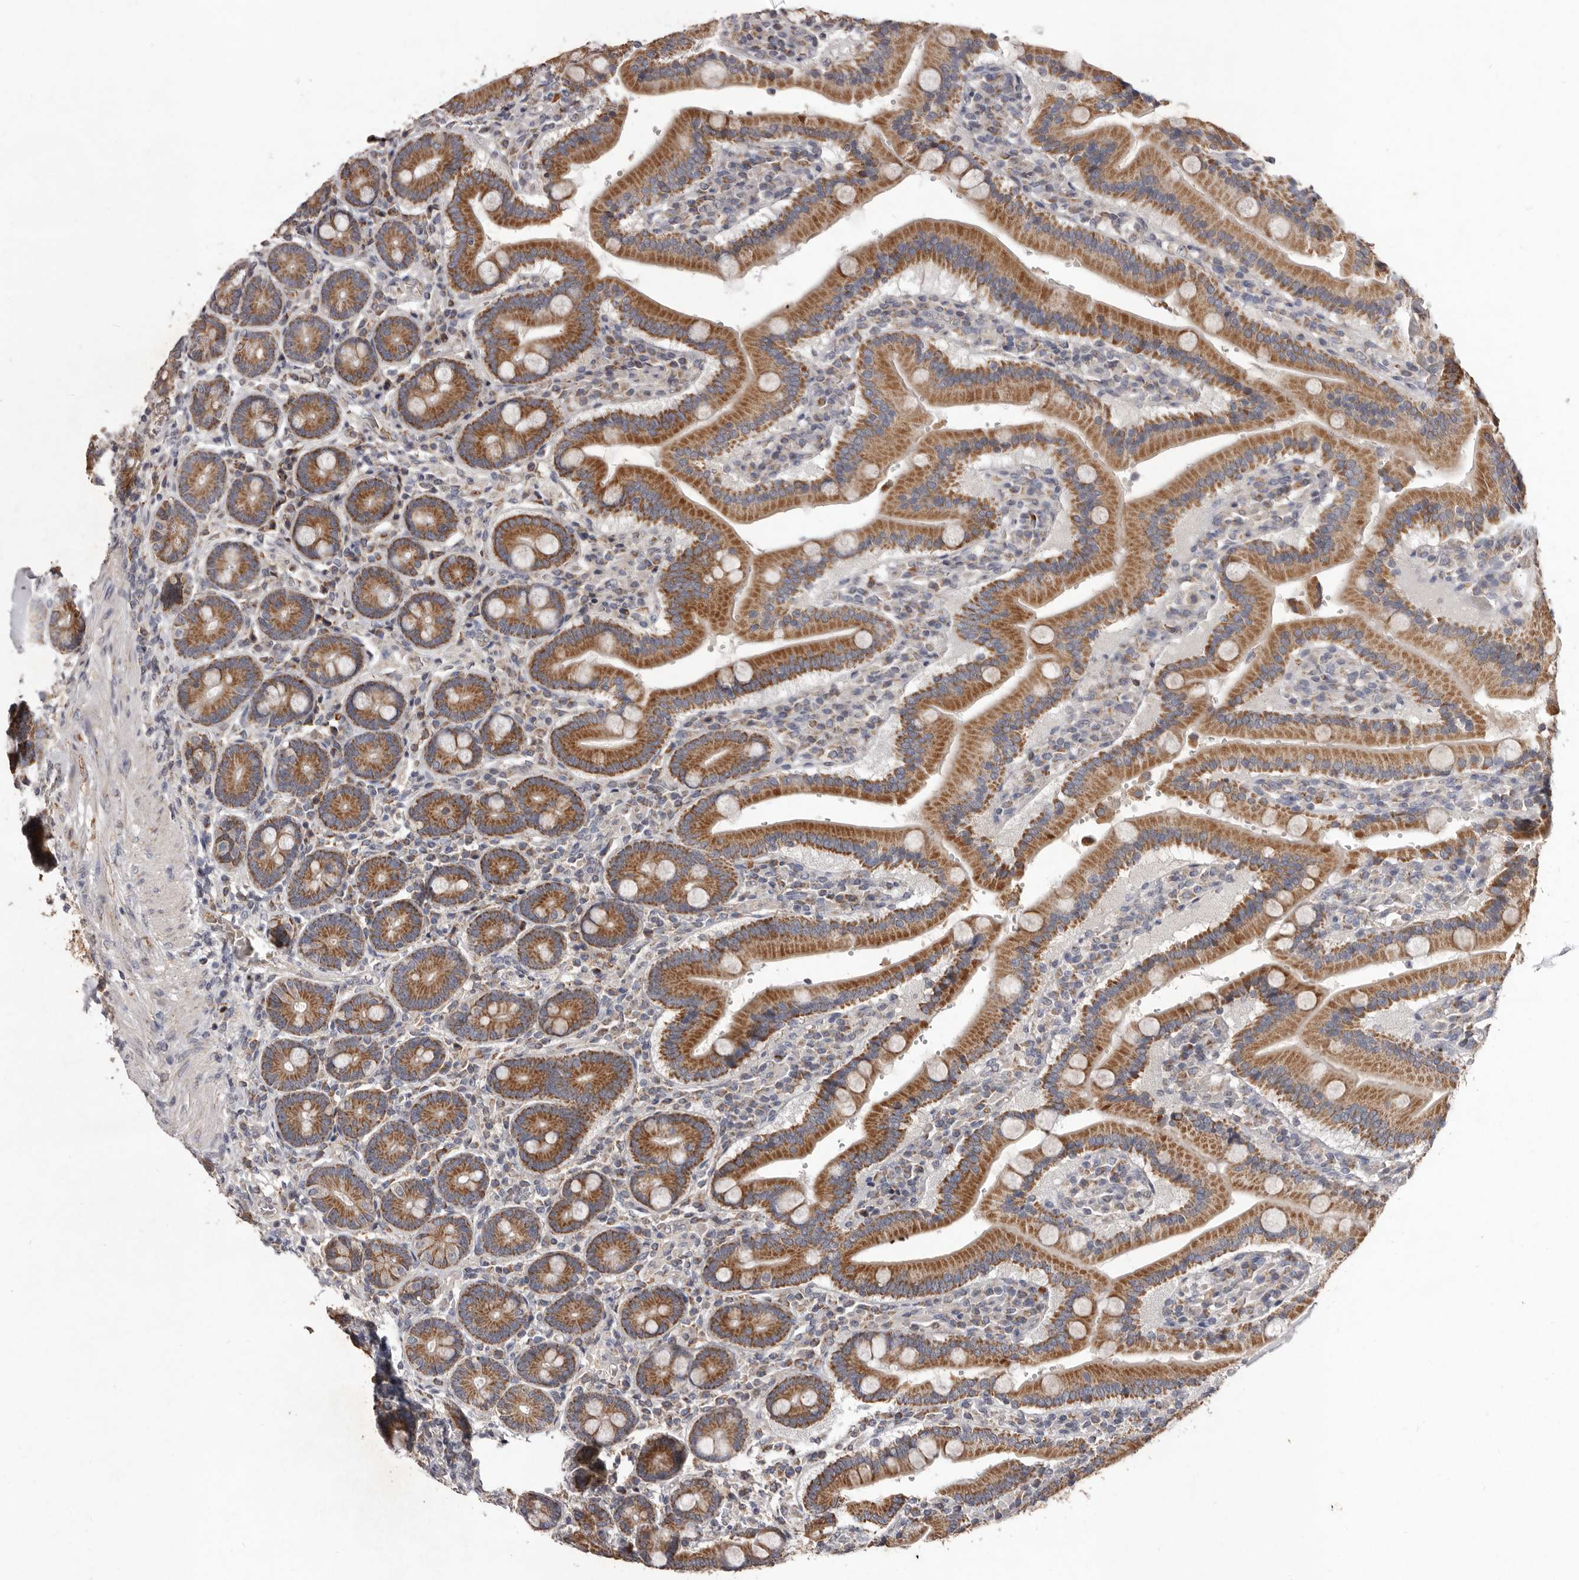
{"staining": {"intensity": "moderate", "quantity": ">75%", "location": "cytoplasmic/membranous"}, "tissue": "duodenum", "cell_type": "Glandular cells", "image_type": "normal", "snomed": [{"axis": "morphology", "description": "Normal tissue, NOS"}, {"axis": "topography", "description": "Duodenum"}], "caption": "Duodenum stained with DAB immunohistochemistry displays medium levels of moderate cytoplasmic/membranous positivity in about >75% of glandular cells.", "gene": "CXCL14", "patient": {"sex": "female", "age": 62}}